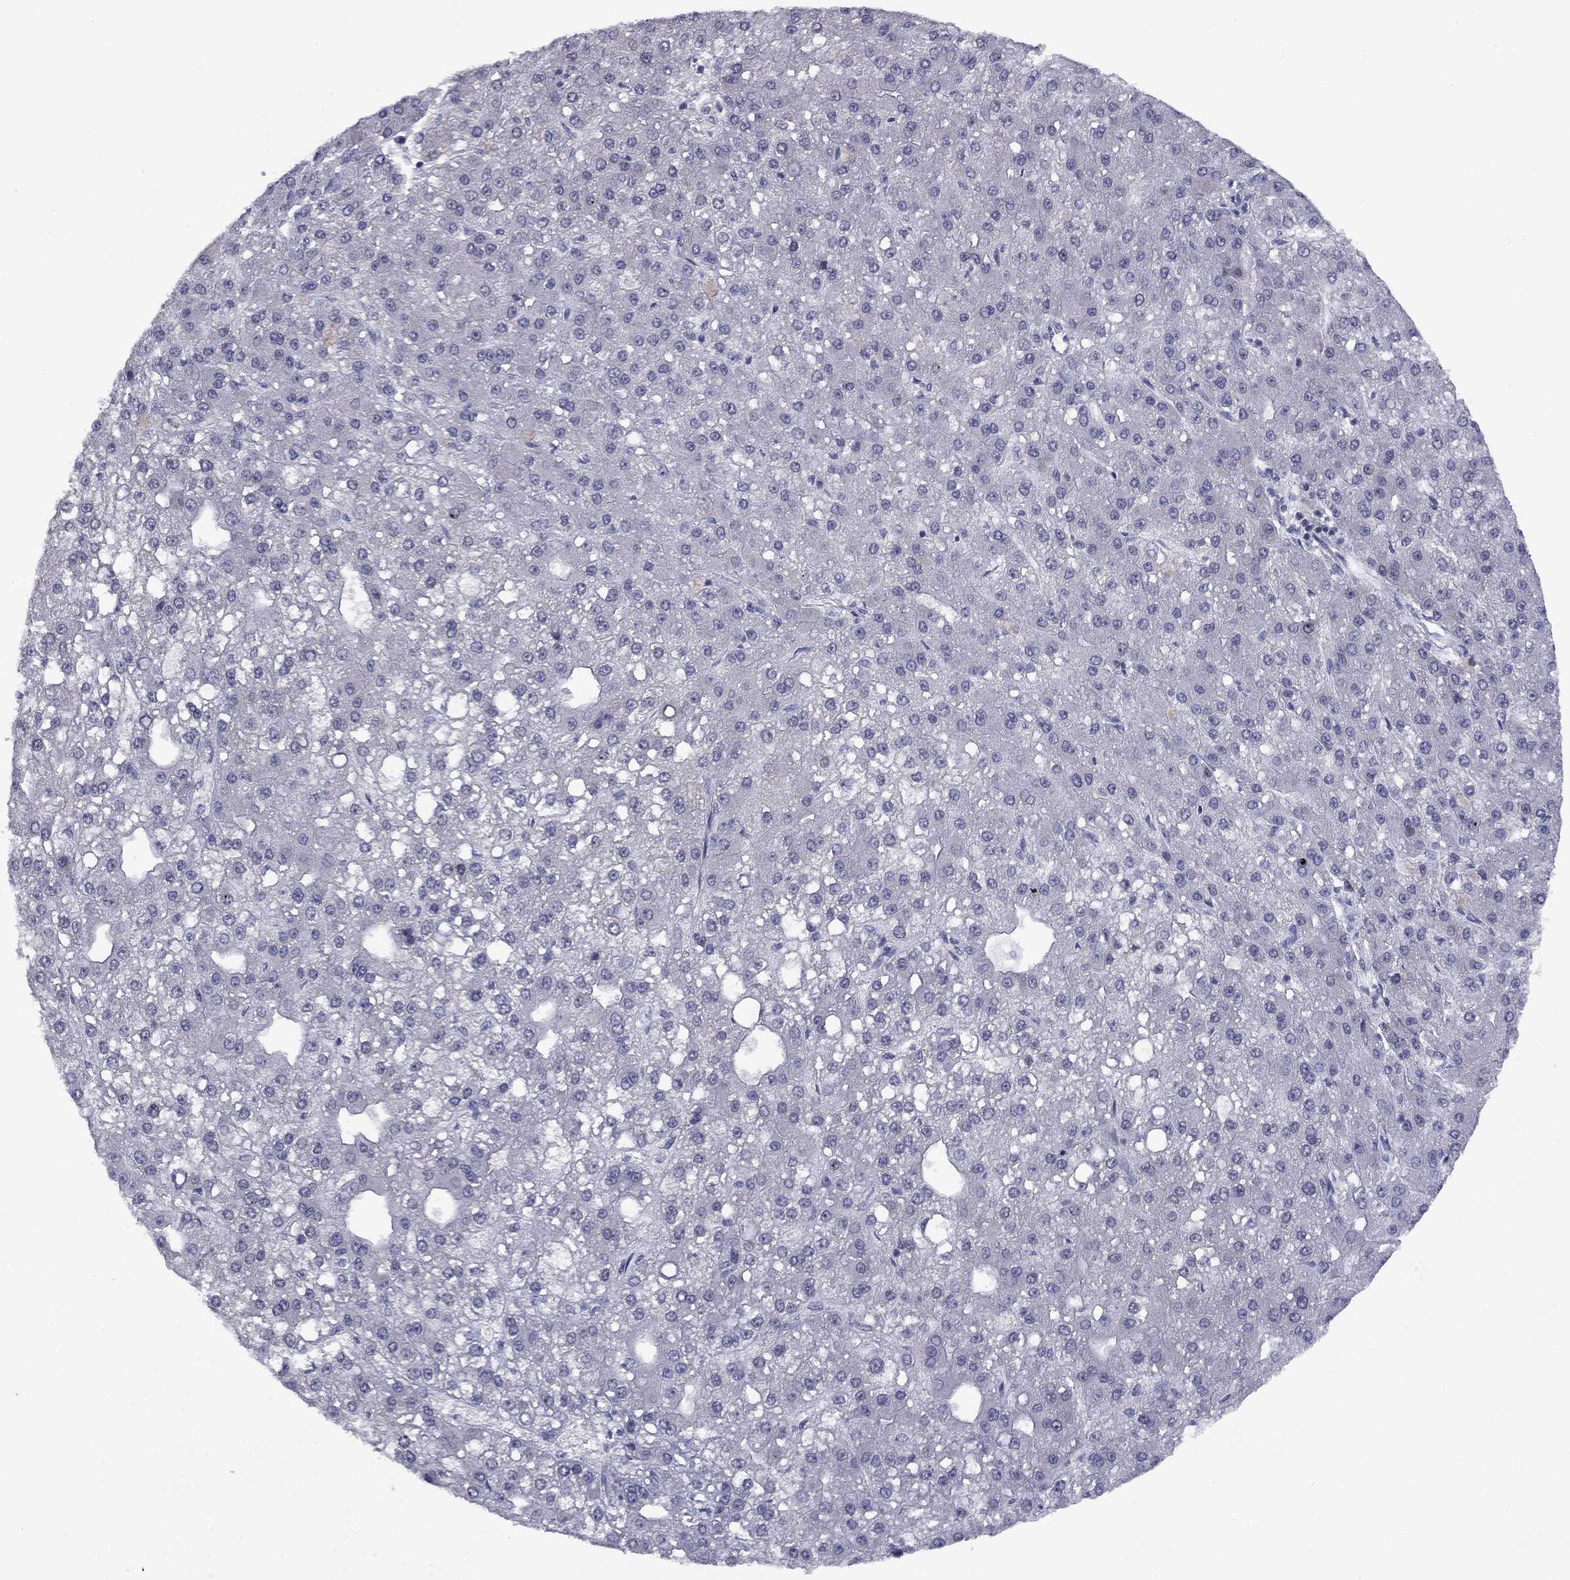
{"staining": {"intensity": "negative", "quantity": "none", "location": "none"}, "tissue": "liver cancer", "cell_type": "Tumor cells", "image_type": "cancer", "snomed": [{"axis": "morphology", "description": "Carcinoma, Hepatocellular, NOS"}, {"axis": "topography", "description": "Liver"}], "caption": "The micrograph demonstrates no staining of tumor cells in liver hepatocellular carcinoma.", "gene": "CACNA1A", "patient": {"sex": "male", "age": 67}}